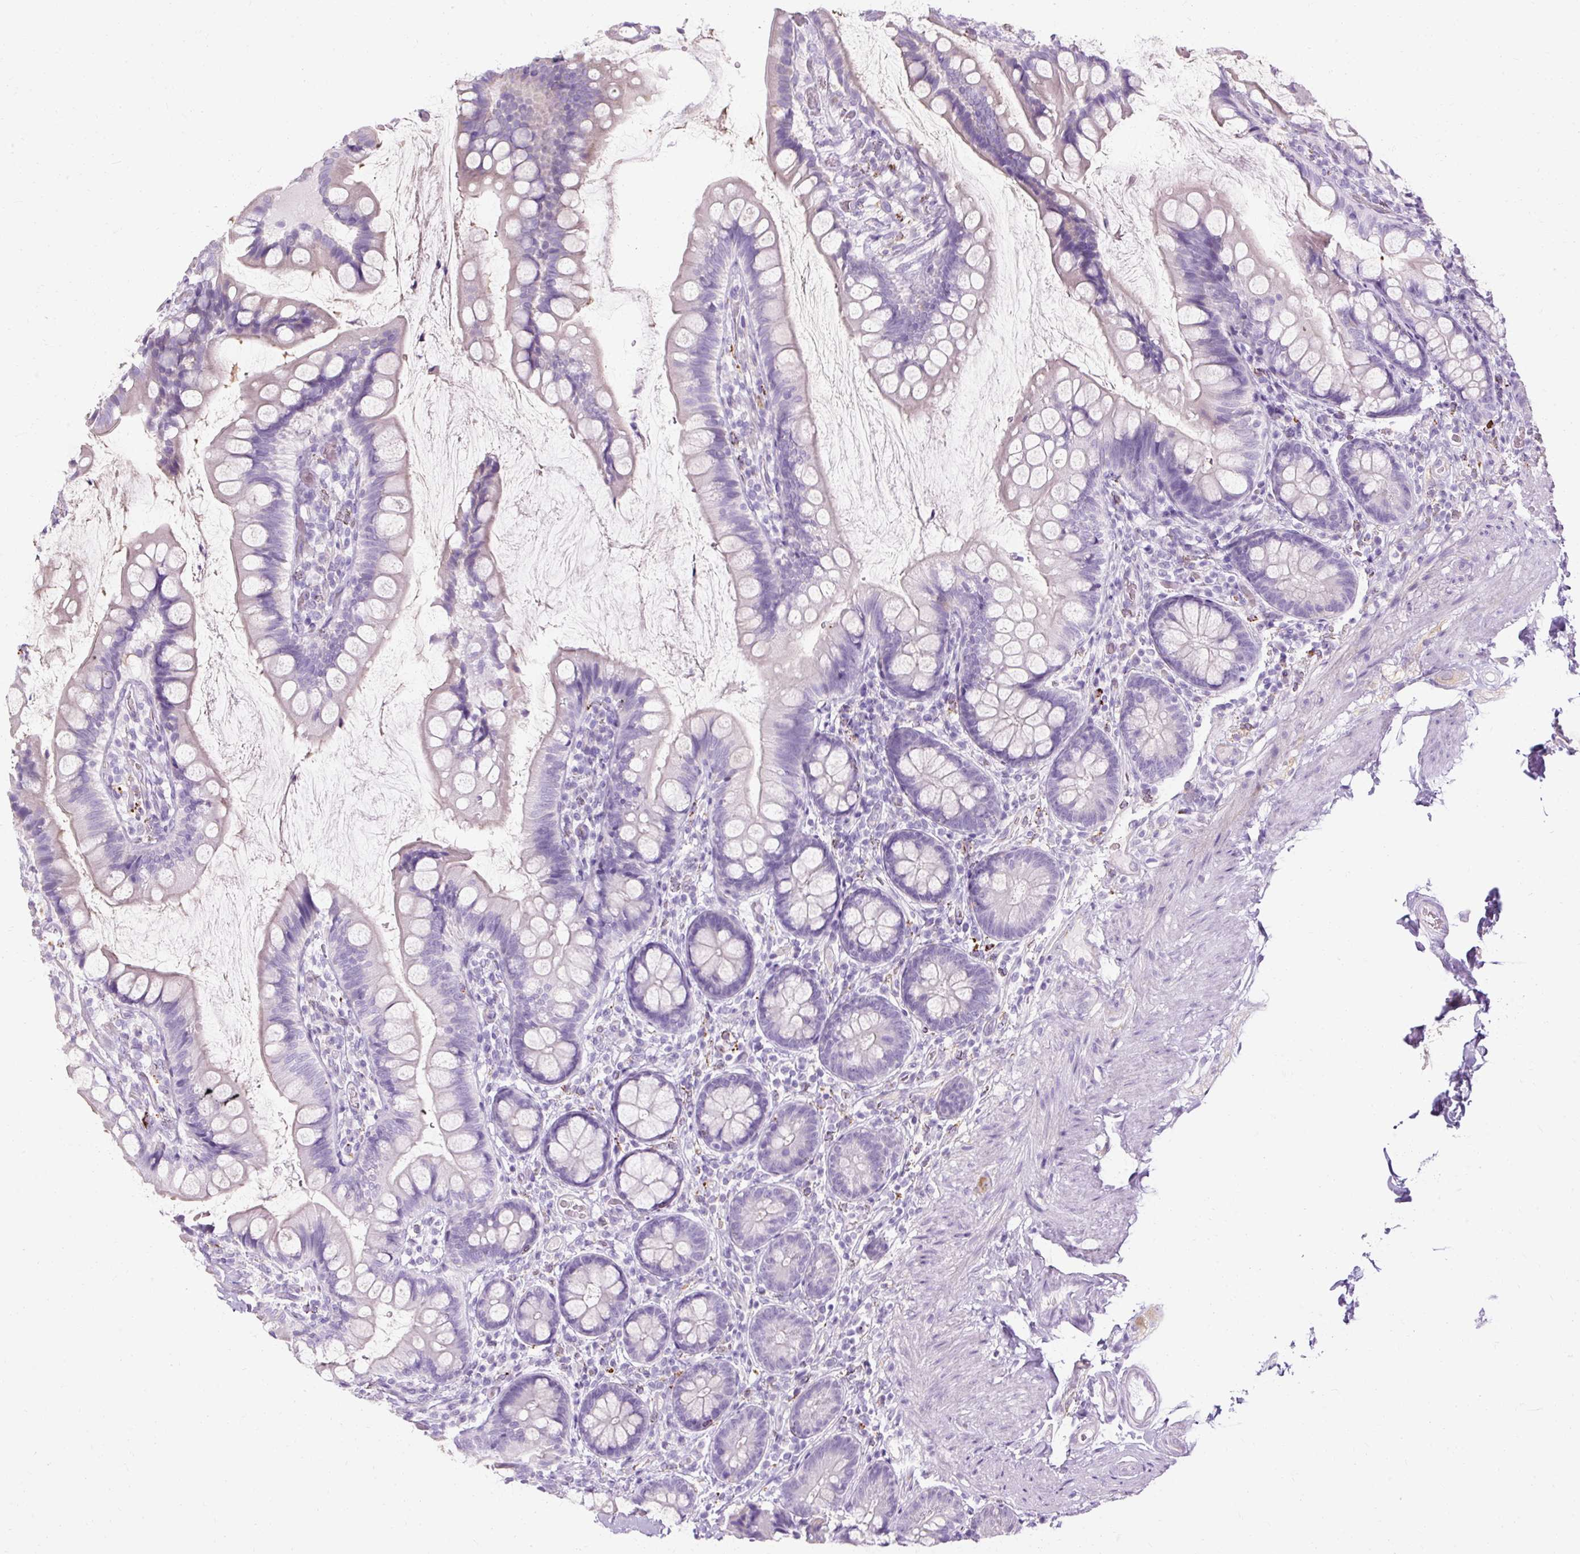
{"staining": {"intensity": "negative", "quantity": "none", "location": "none"}, "tissue": "small intestine", "cell_type": "Glandular cells", "image_type": "normal", "snomed": [{"axis": "morphology", "description": "Normal tissue, NOS"}, {"axis": "topography", "description": "Small intestine"}], "caption": "Immunohistochemistry micrograph of benign human small intestine stained for a protein (brown), which demonstrates no staining in glandular cells.", "gene": "HSD11B1", "patient": {"sex": "male", "age": 70}}